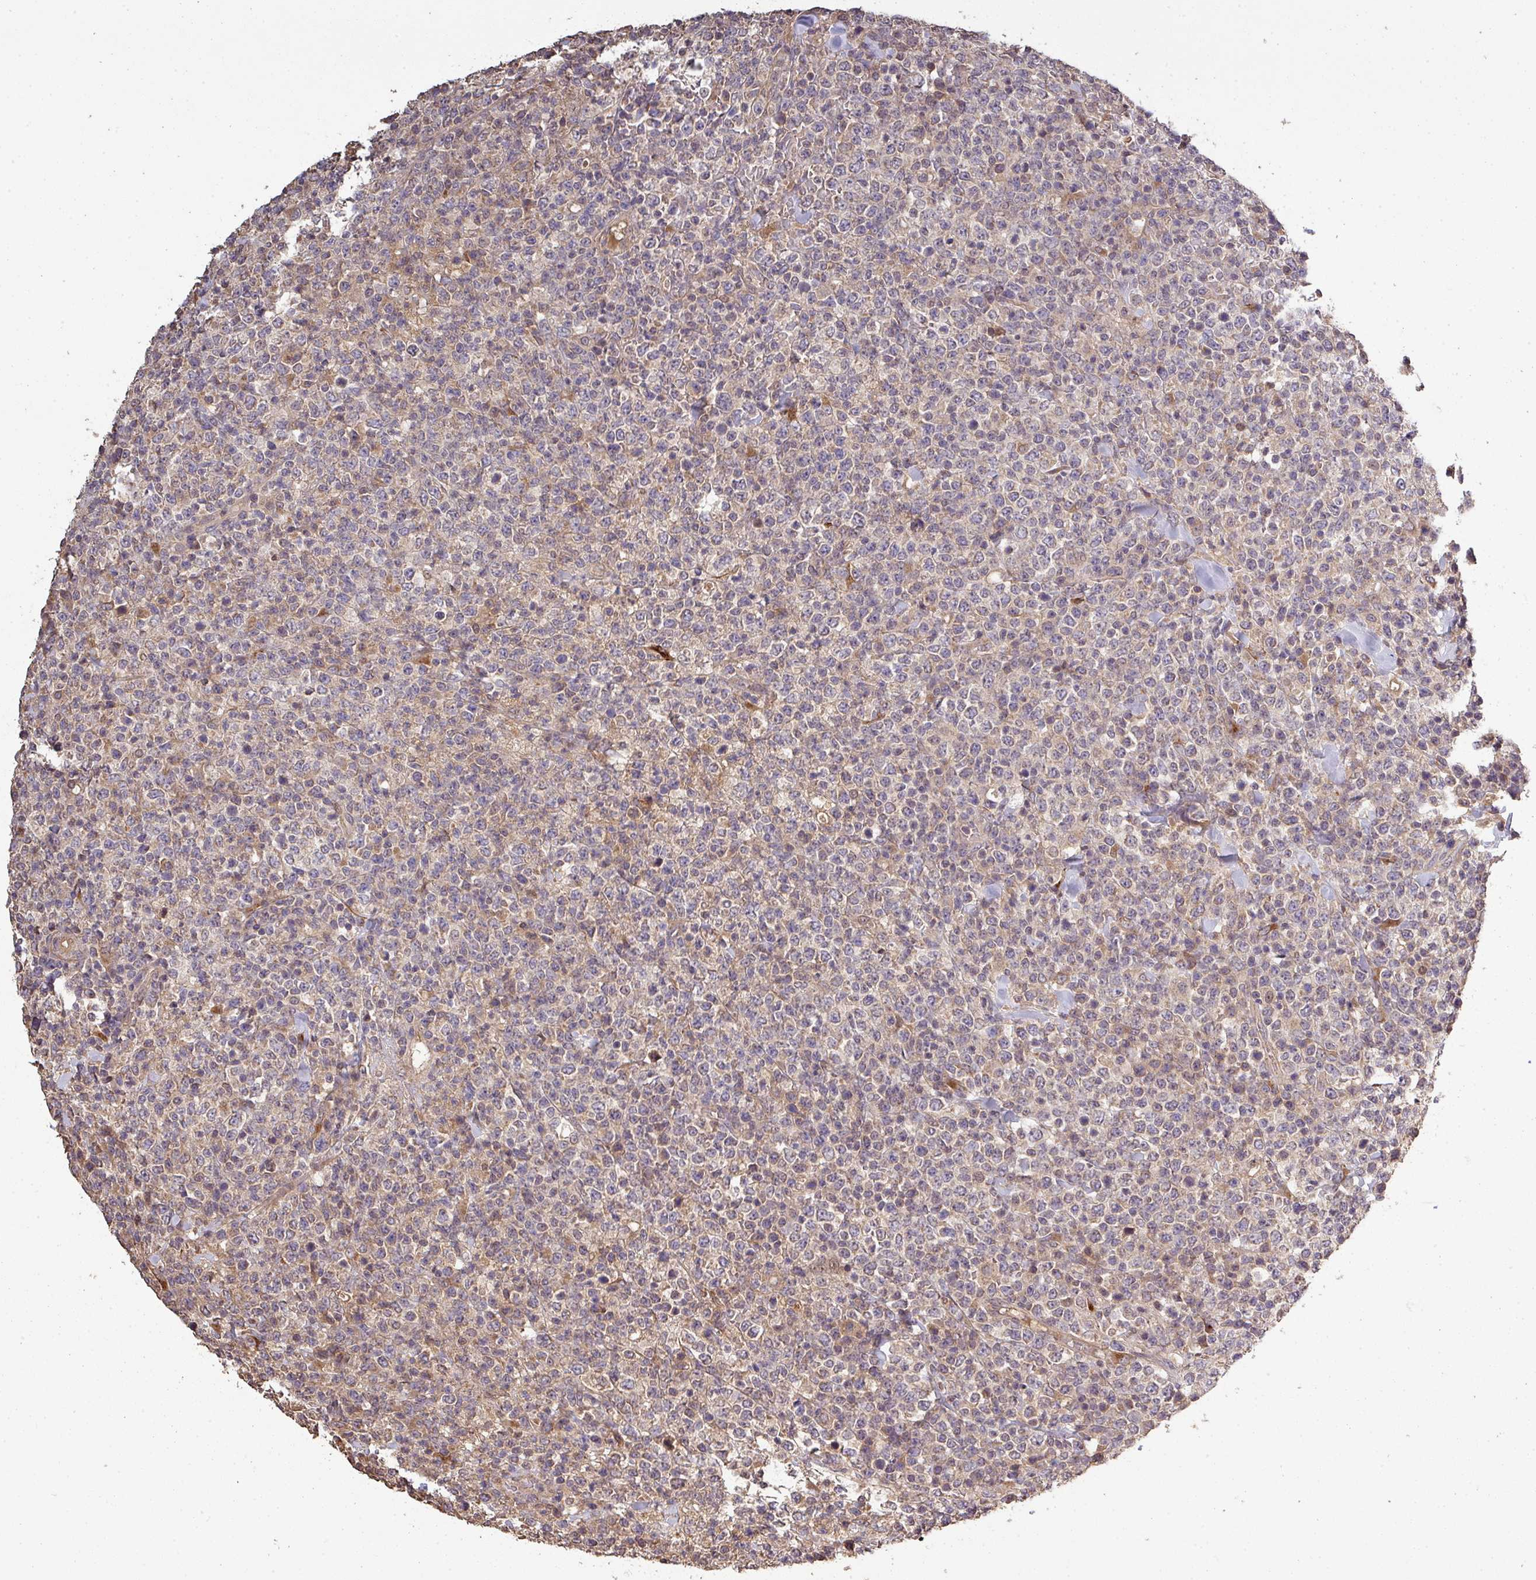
{"staining": {"intensity": "weak", "quantity": "<25%", "location": "cytoplasmic/membranous"}, "tissue": "lymphoma", "cell_type": "Tumor cells", "image_type": "cancer", "snomed": [{"axis": "morphology", "description": "Malignant lymphoma, non-Hodgkin's type, High grade"}, {"axis": "topography", "description": "Colon"}], "caption": "Protein analysis of malignant lymphoma, non-Hodgkin's type (high-grade) shows no significant expression in tumor cells.", "gene": "ISLR", "patient": {"sex": "female", "age": 53}}